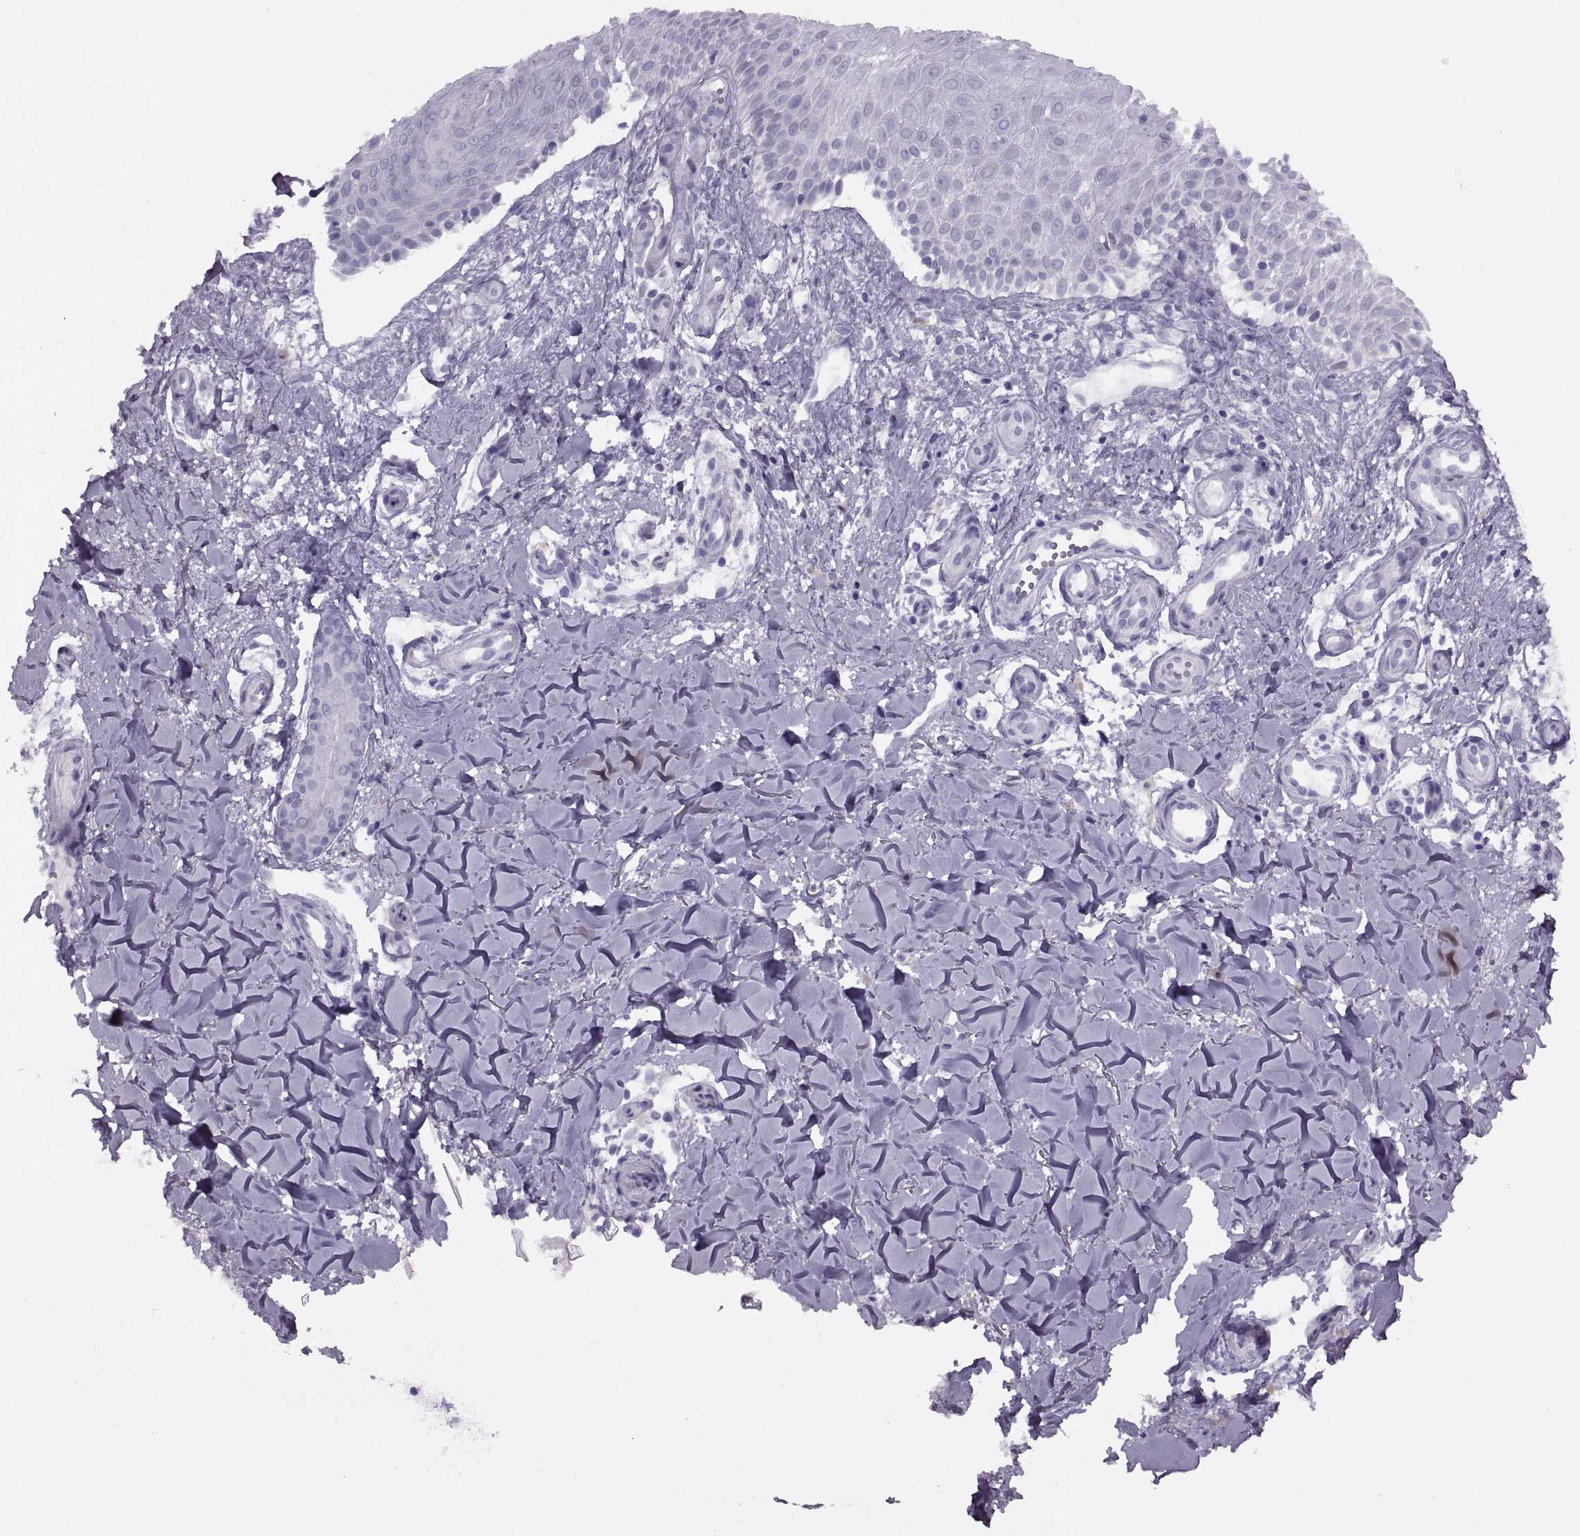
{"staining": {"intensity": "negative", "quantity": "none", "location": "none"}, "tissue": "melanoma", "cell_type": "Tumor cells", "image_type": "cancer", "snomed": [{"axis": "morphology", "description": "Malignant melanoma, NOS"}, {"axis": "topography", "description": "Skin"}], "caption": "Immunohistochemistry photomicrograph of neoplastic tissue: human malignant melanoma stained with DAB (3,3'-diaminobenzidine) exhibits no significant protein positivity in tumor cells.", "gene": "FAM24A", "patient": {"sex": "female", "age": 53}}